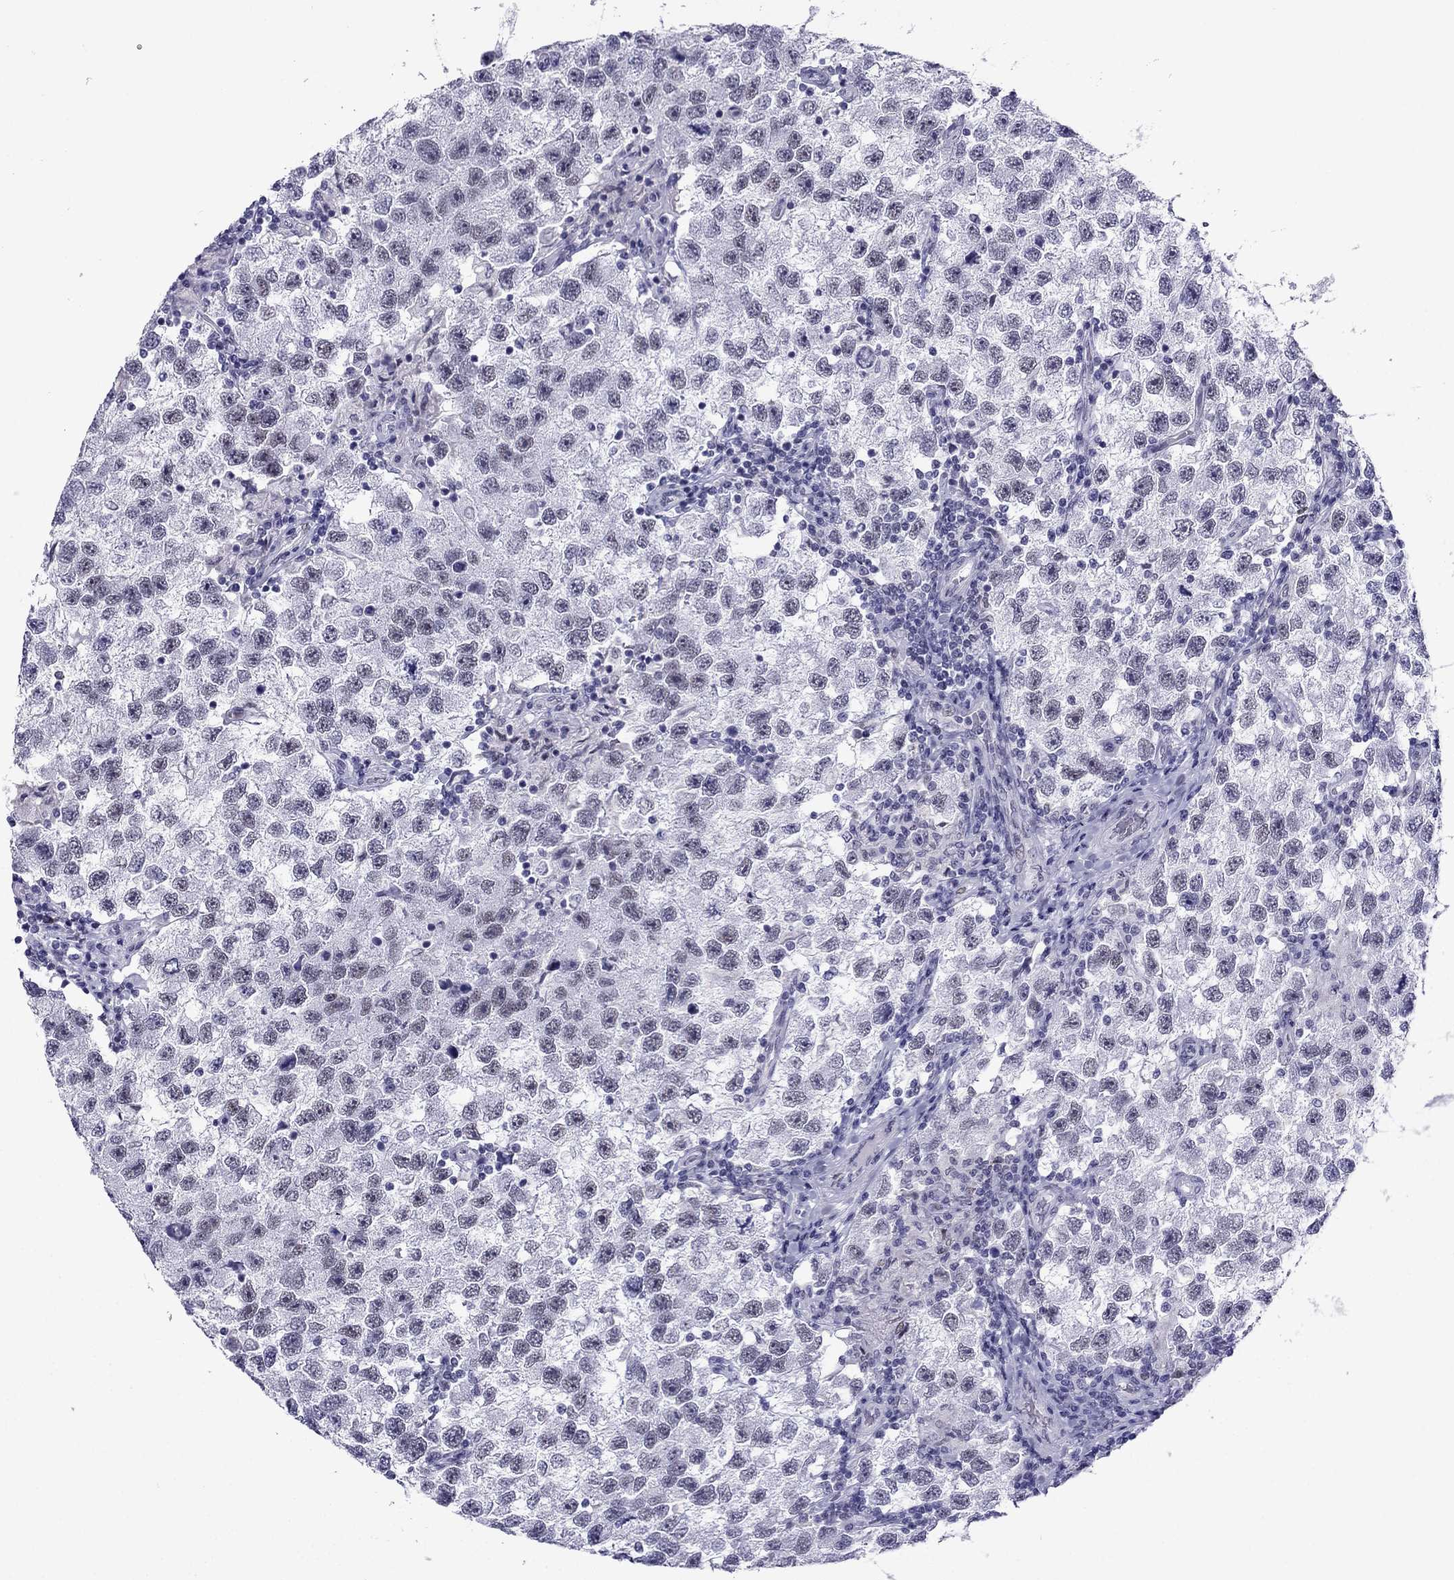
{"staining": {"intensity": "negative", "quantity": "none", "location": "none"}, "tissue": "testis cancer", "cell_type": "Tumor cells", "image_type": "cancer", "snomed": [{"axis": "morphology", "description": "Seminoma, NOS"}, {"axis": "topography", "description": "Testis"}], "caption": "Protein analysis of seminoma (testis) shows no significant staining in tumor cells.", "gene": "MYLK3", "patient": {"sex": "male", "age": 26}}